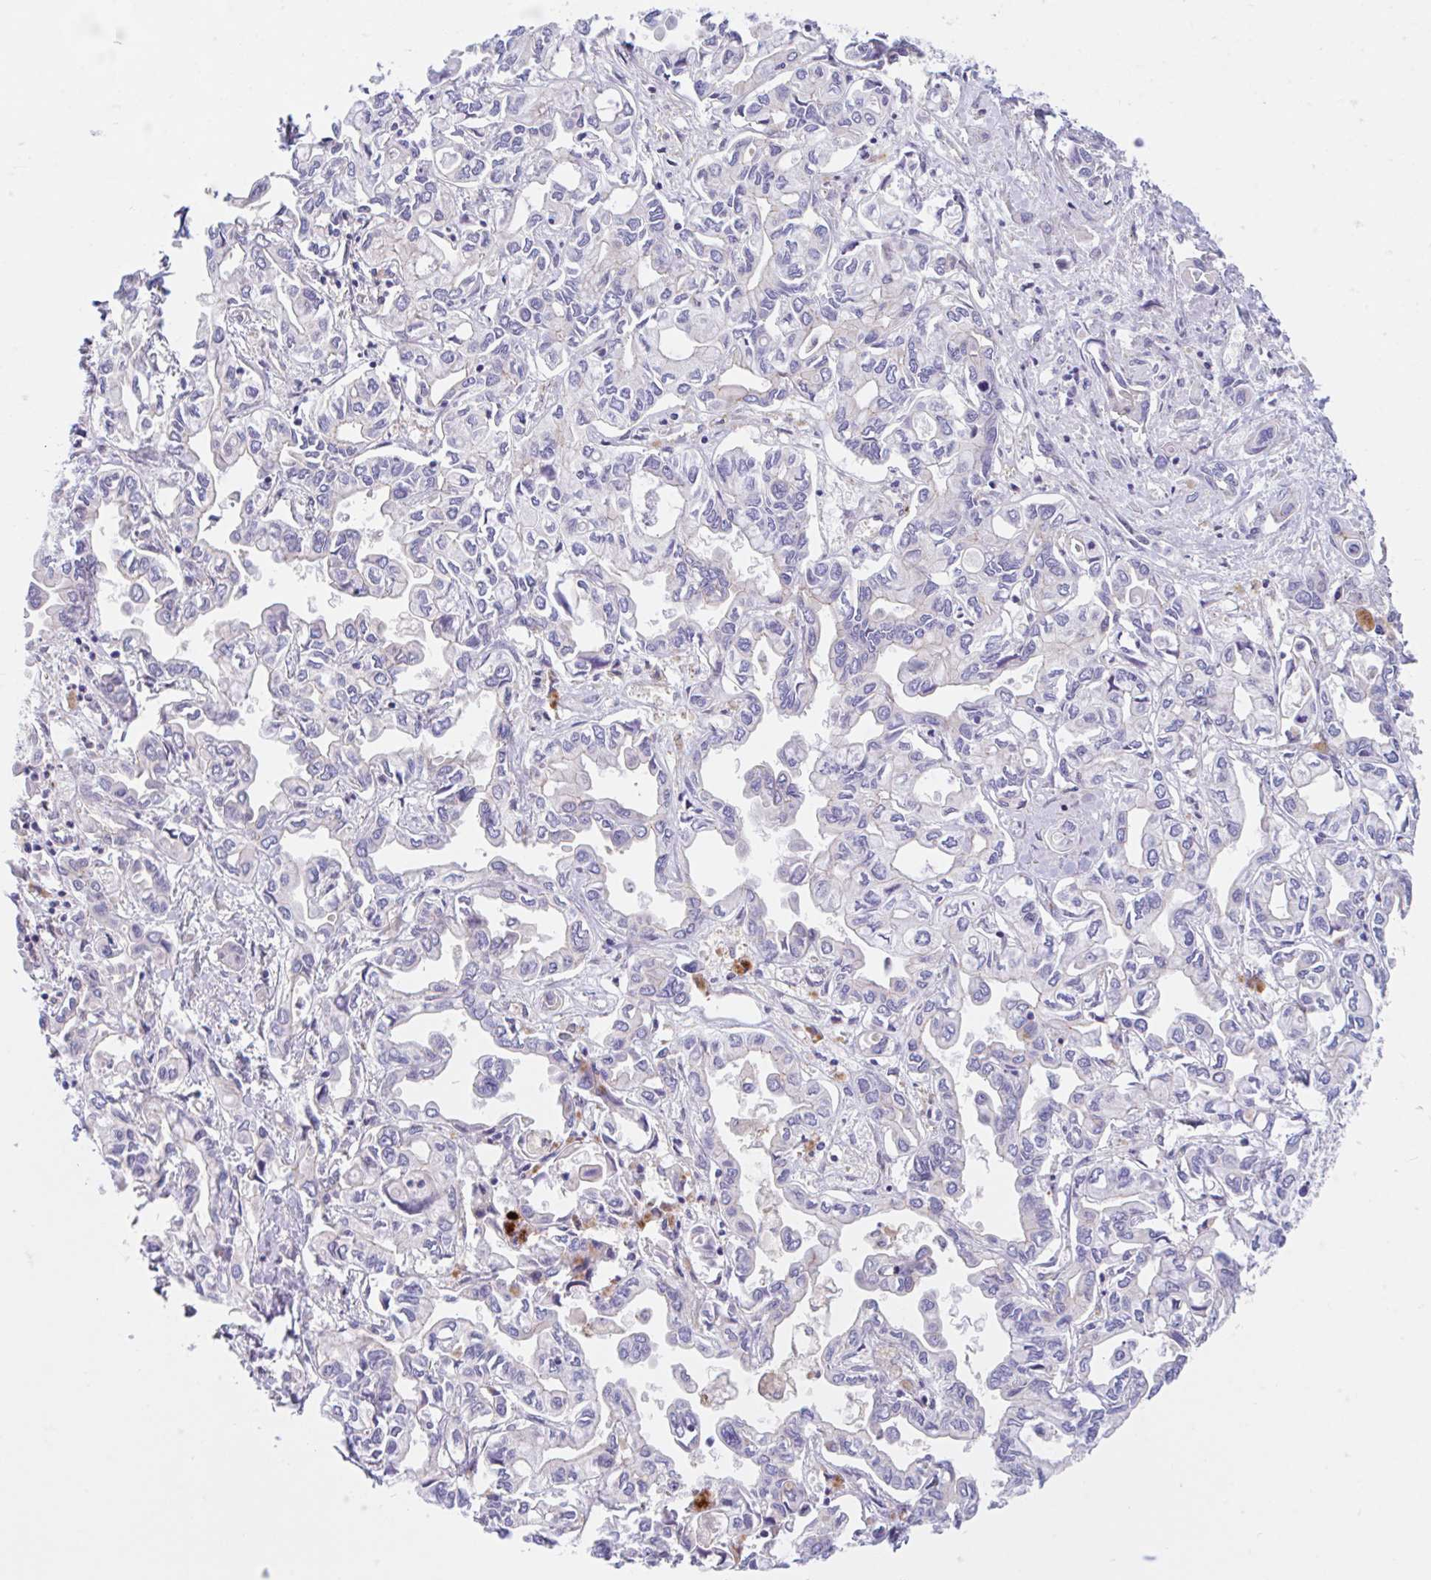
{"staining": {"intensity": "negative", "quantity": "none", "location": "none"}, "tissue": "liver cancer", "cell_type": "Tumor cells", "image_type": "cancer", "snomed": [{"axis": "morphology", "description": "Cholangiocarcinoma"}, {"axis": "topography", "description": "Liver"}], "caption": "Liver cancer (cholangiocarcinoma) stained for a protein using immunohistochemistry (IHC) shows no expression tumor cells.", "gene": "TMEM86A", "patient": {"sex": "female", "age": 64}}